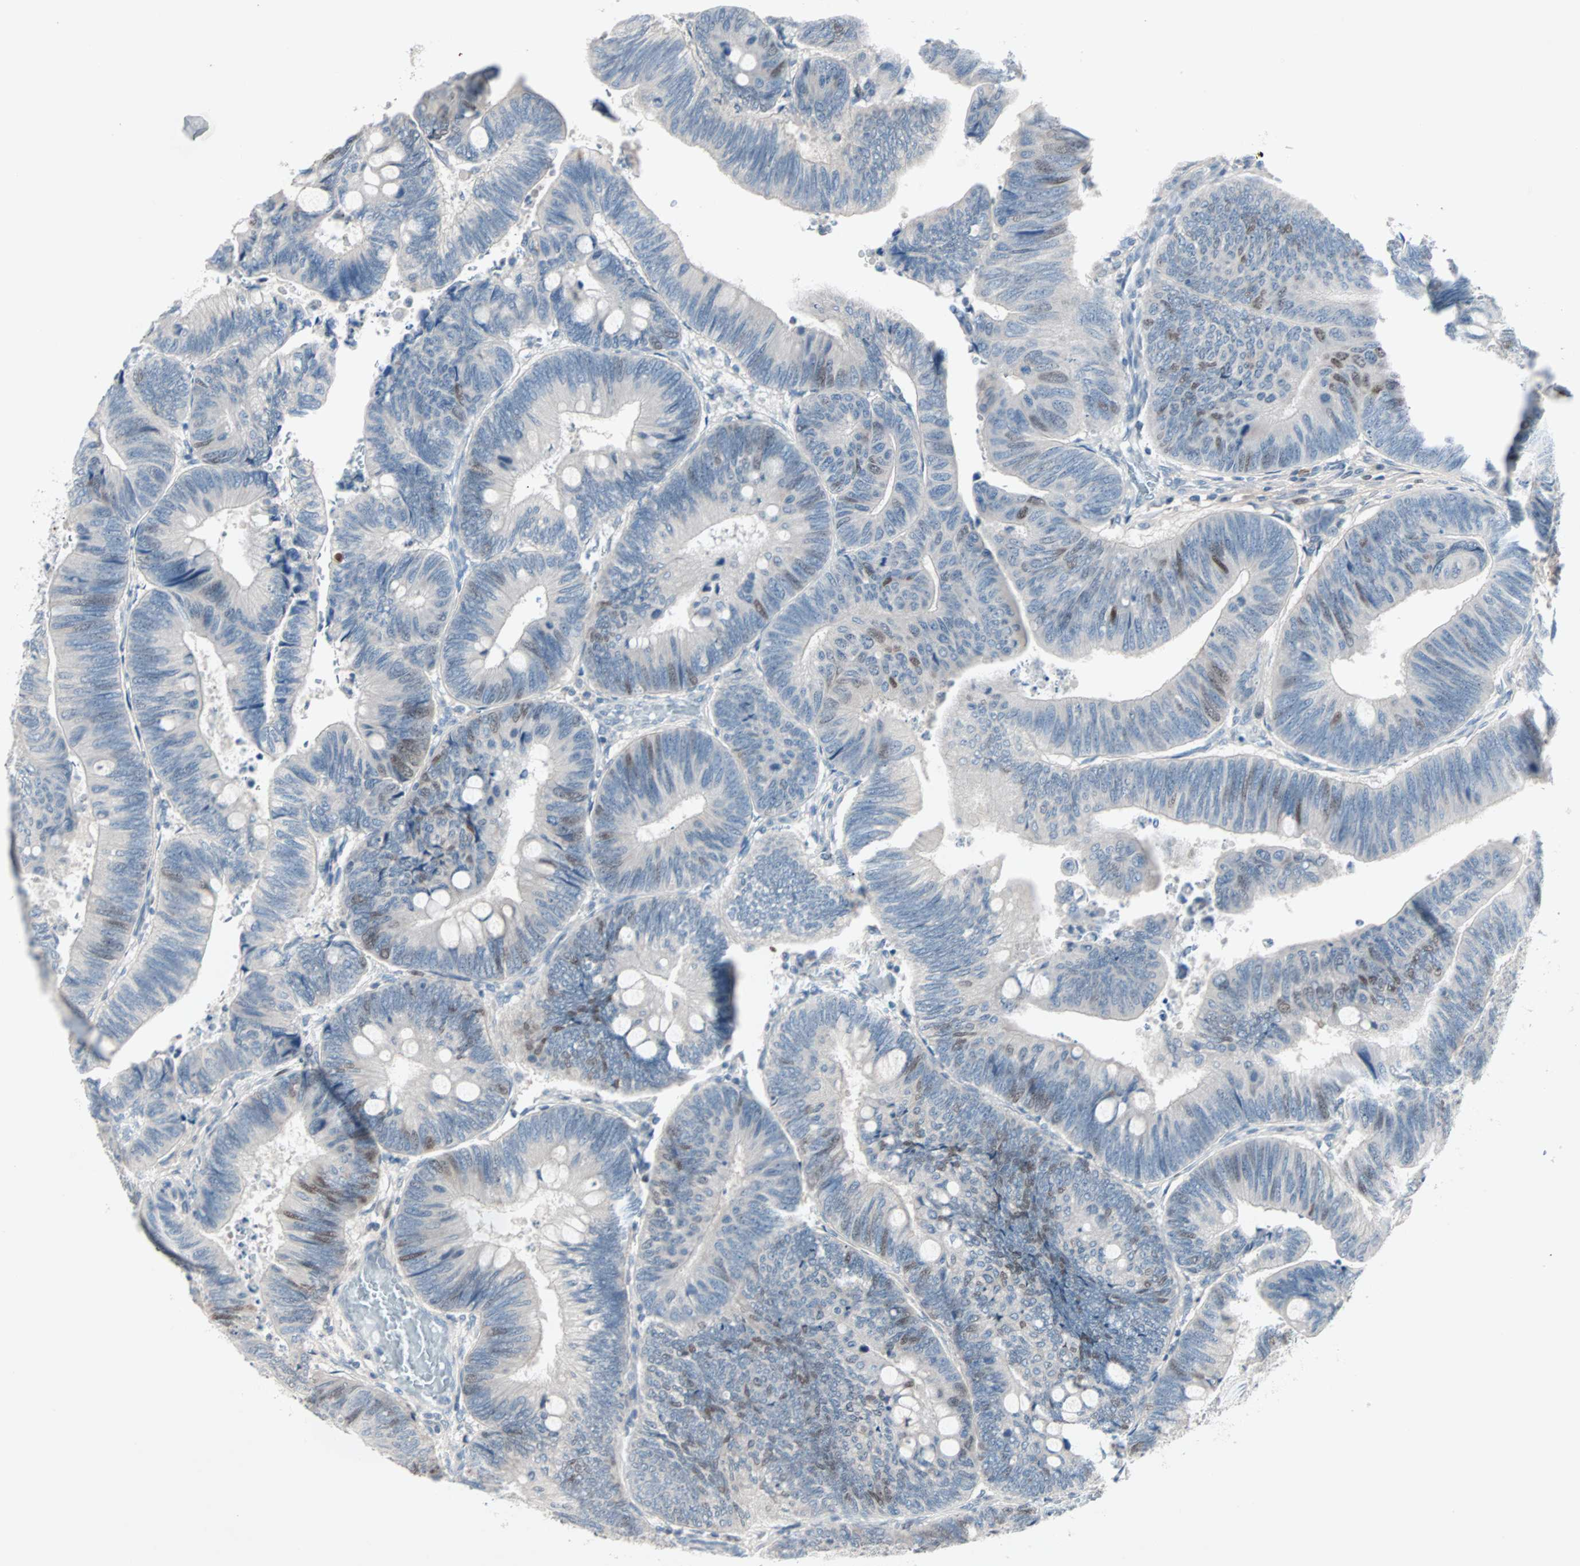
{"staining": {"intensity": "moderate", "quantity": "<25%", "location": "nuclear"}, "tissue": "colorectal cancer", "cell_type": "Tumor cells", "image_type": "cancer", "snomed": [{"axis": "morphology", "description": "Normal tissue, NOS"}, {"axis": "morphology", "description": "Adenocarcinoma, NOS"}, {"axis": "topography", "description": "Rectum"}, {"axis": "topography", "description": "Peripheral nerve tissue"}], "caption": "The immunohistochemical stain highlights moderate nuclear positivity in tumor cells of colorectal adenocarcinoma tissue.", "gene": "CCNE2", "patient": {"sex": "male", "age": 92}}